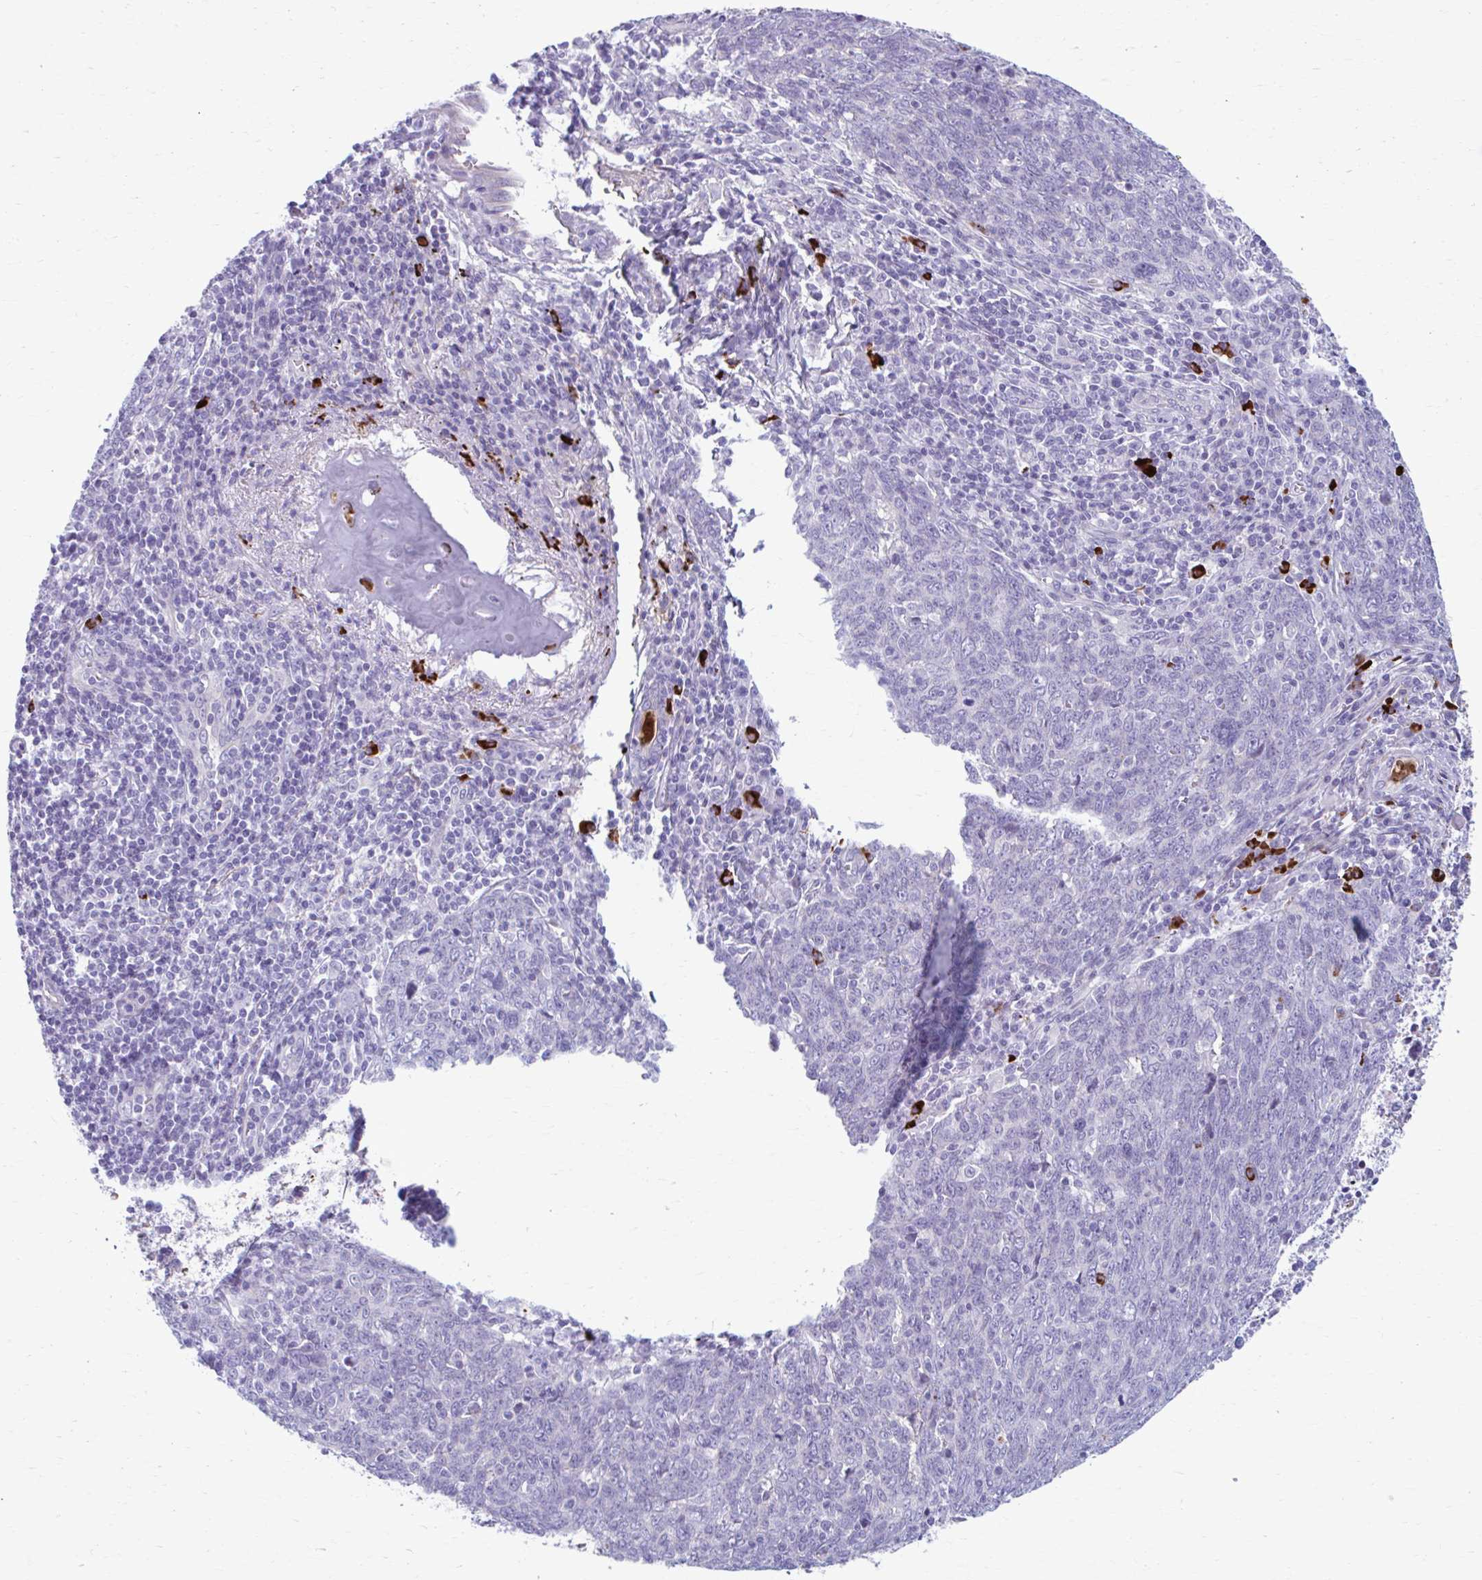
{"staining": {"intensity": "negative", "quantity": "none", "location": "none"}, "tissue": "lung cancer", "cell_type": "Tumor cells", "image_type": "cancer", "snomed": [{"axis": "morphology", "description": "Squamous cell carcinoma, NOS"}, {"axis": "topography", "description": "Lung"}], "caption": "Immunohistochemistry micrograph of lung cancer stained for a protein (brown), which exhibits no staining in tumor cells.", "gene": "C12orf71", "patient": {"sex": "female", "age": 72}}